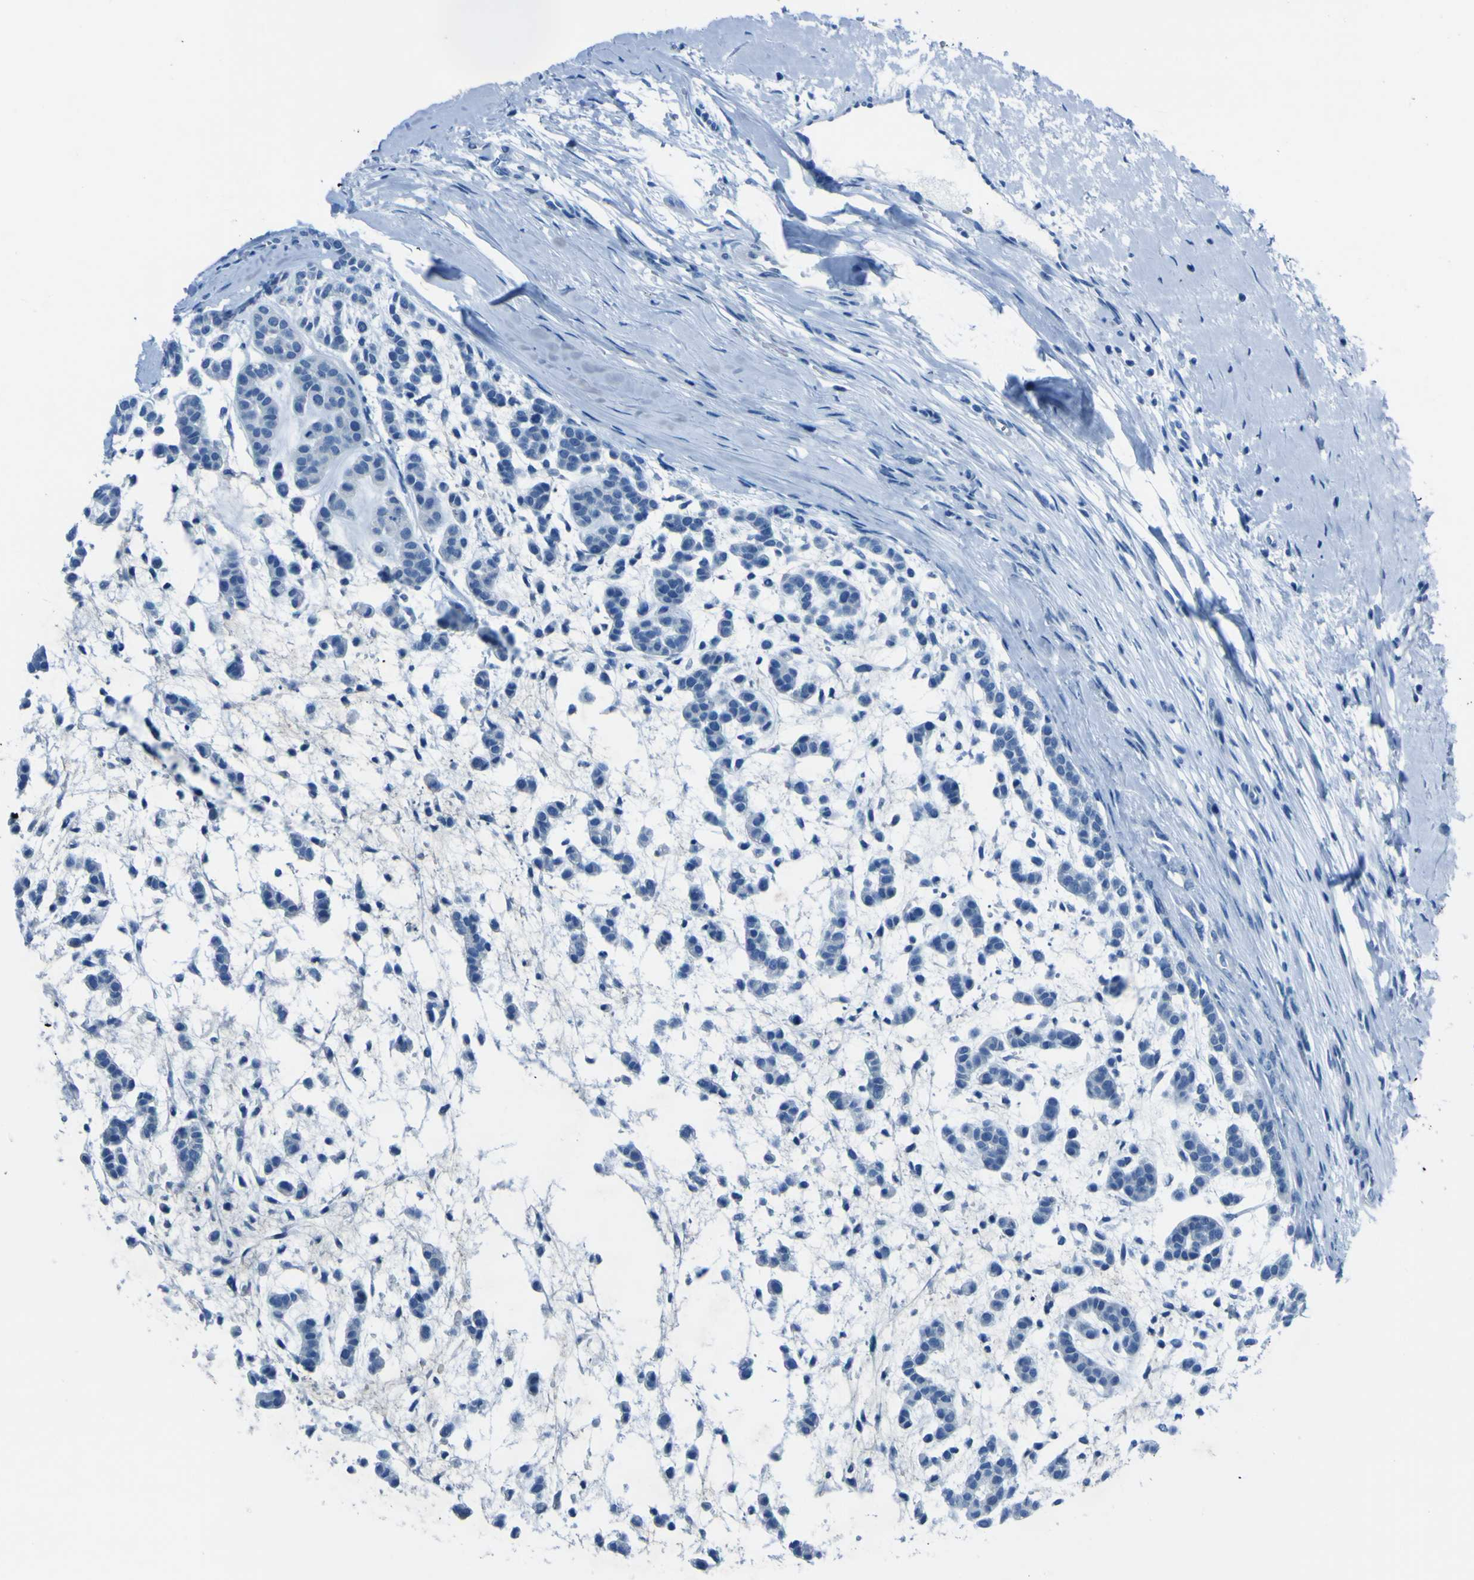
{"staining": {"intensity": "negative", "quantity": "none", "location": "none"}, "tissue": "head and neck cancer", "cell_type": "Tumor cells", "image_type": "cancer", "snomed": [{"axis": "morphology", "description": "Adenocarcinoma, NOS"}, {"axis": "morphology", "description": "Adenoma, NOS"}, {"axis": "topography", "description": "Head-Neck"}], "caption": "Head and neck adenoma stained for a protein using IHC exhibits no positivity tumor cells.", "gene": "PHKG1", "patient": {"sex": "female", "age": 55}}